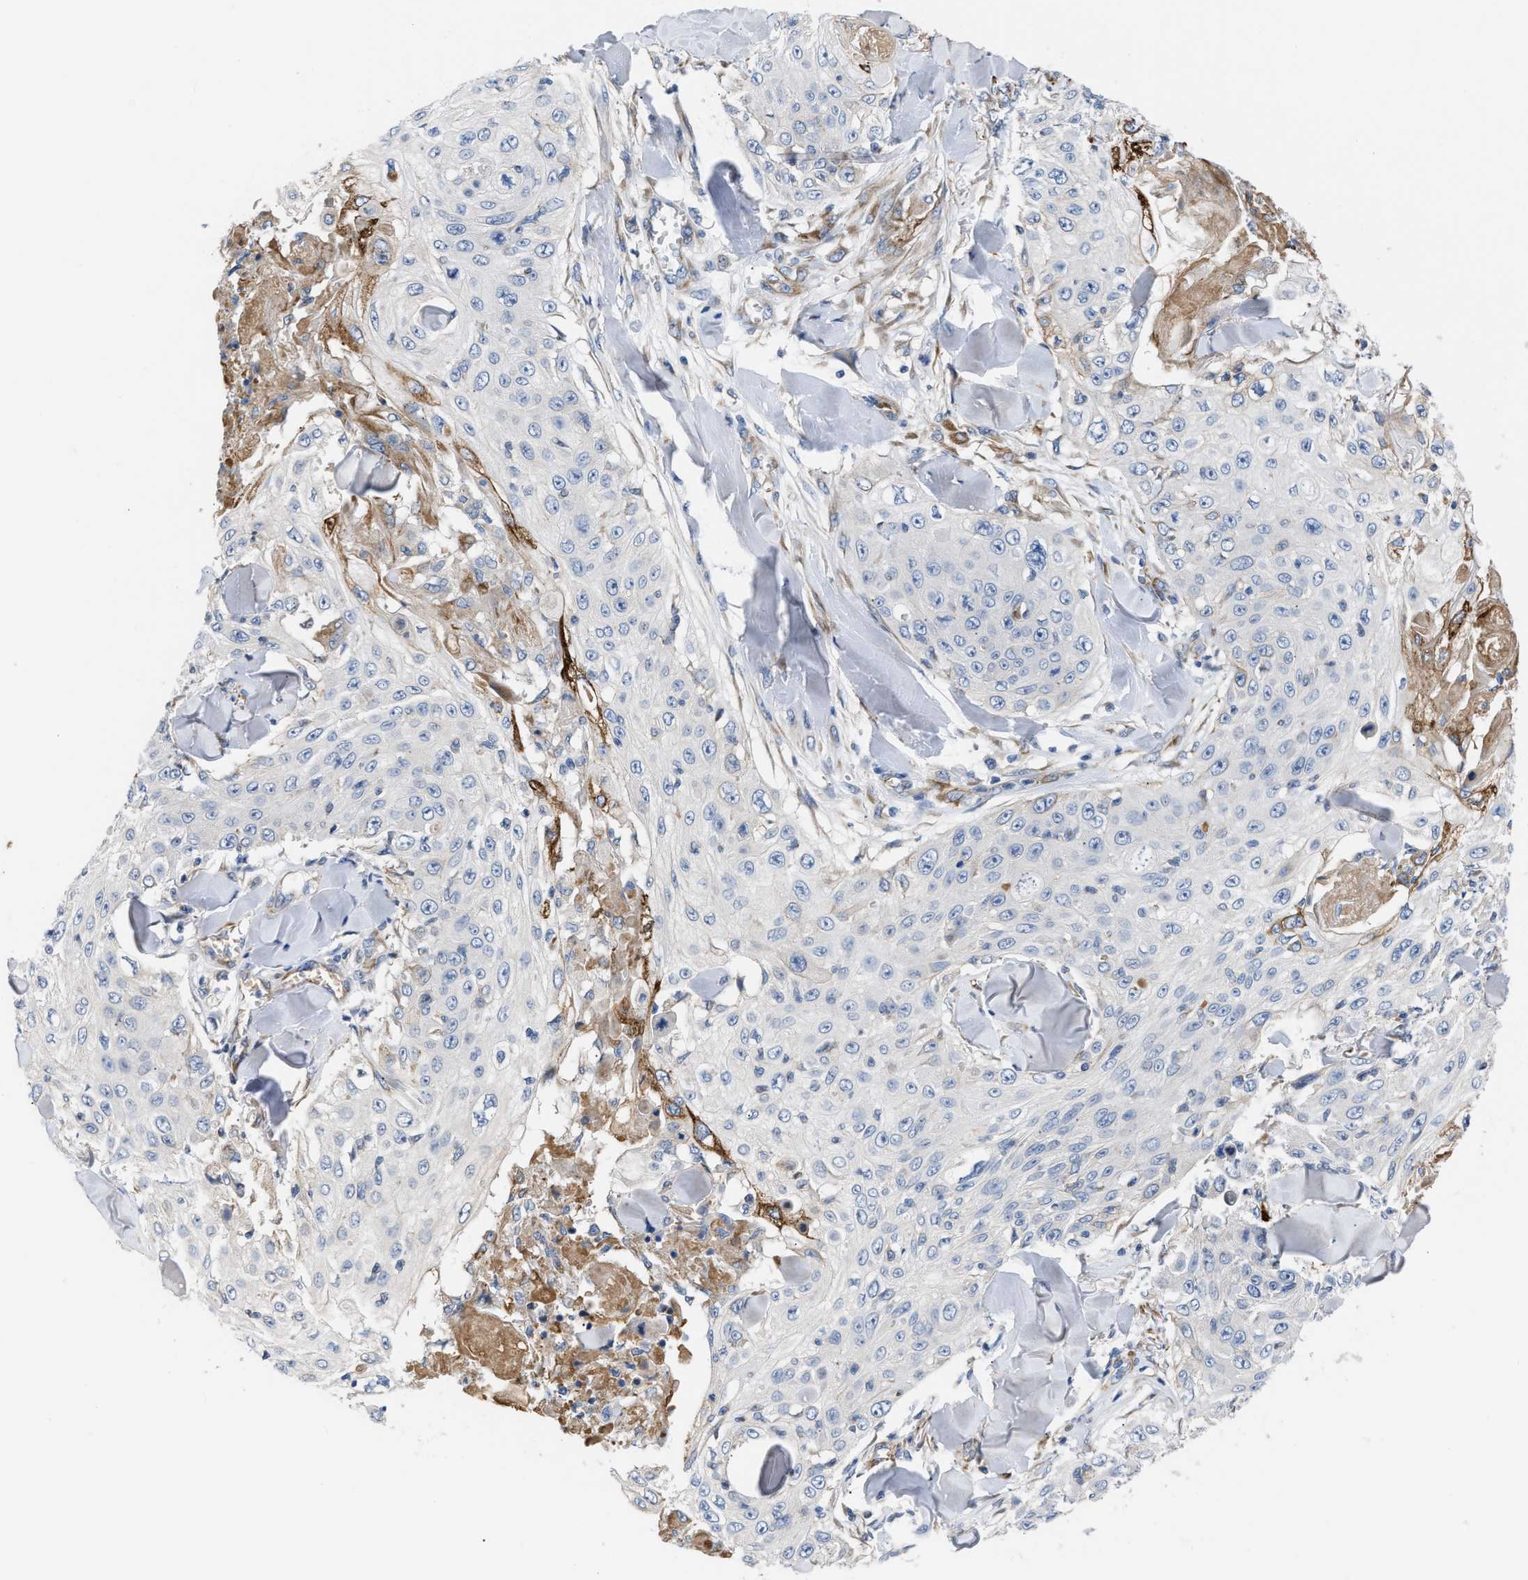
{"staining": {"intensity": "negative", "quantity": "none", "location": "none"}, "tissue": "skin cancer", "cell_type": "Tumor cells", "image_type": "cancer", "snomed": [{"axis": "morphology", "description": "Squamous cell carcinoma, NOS"}, {"axis": "topography", "description": "Skin"}], "caption": "DAB immunohistochemical staining of skin cancer (squamous cell carcinoma) exhibits no significant expression in tumor cells. (DAB immunohistochemistry with hematoxylin counter stain).", "gene": "TFPI", "patient": {"sex": "male", "age": 86}}